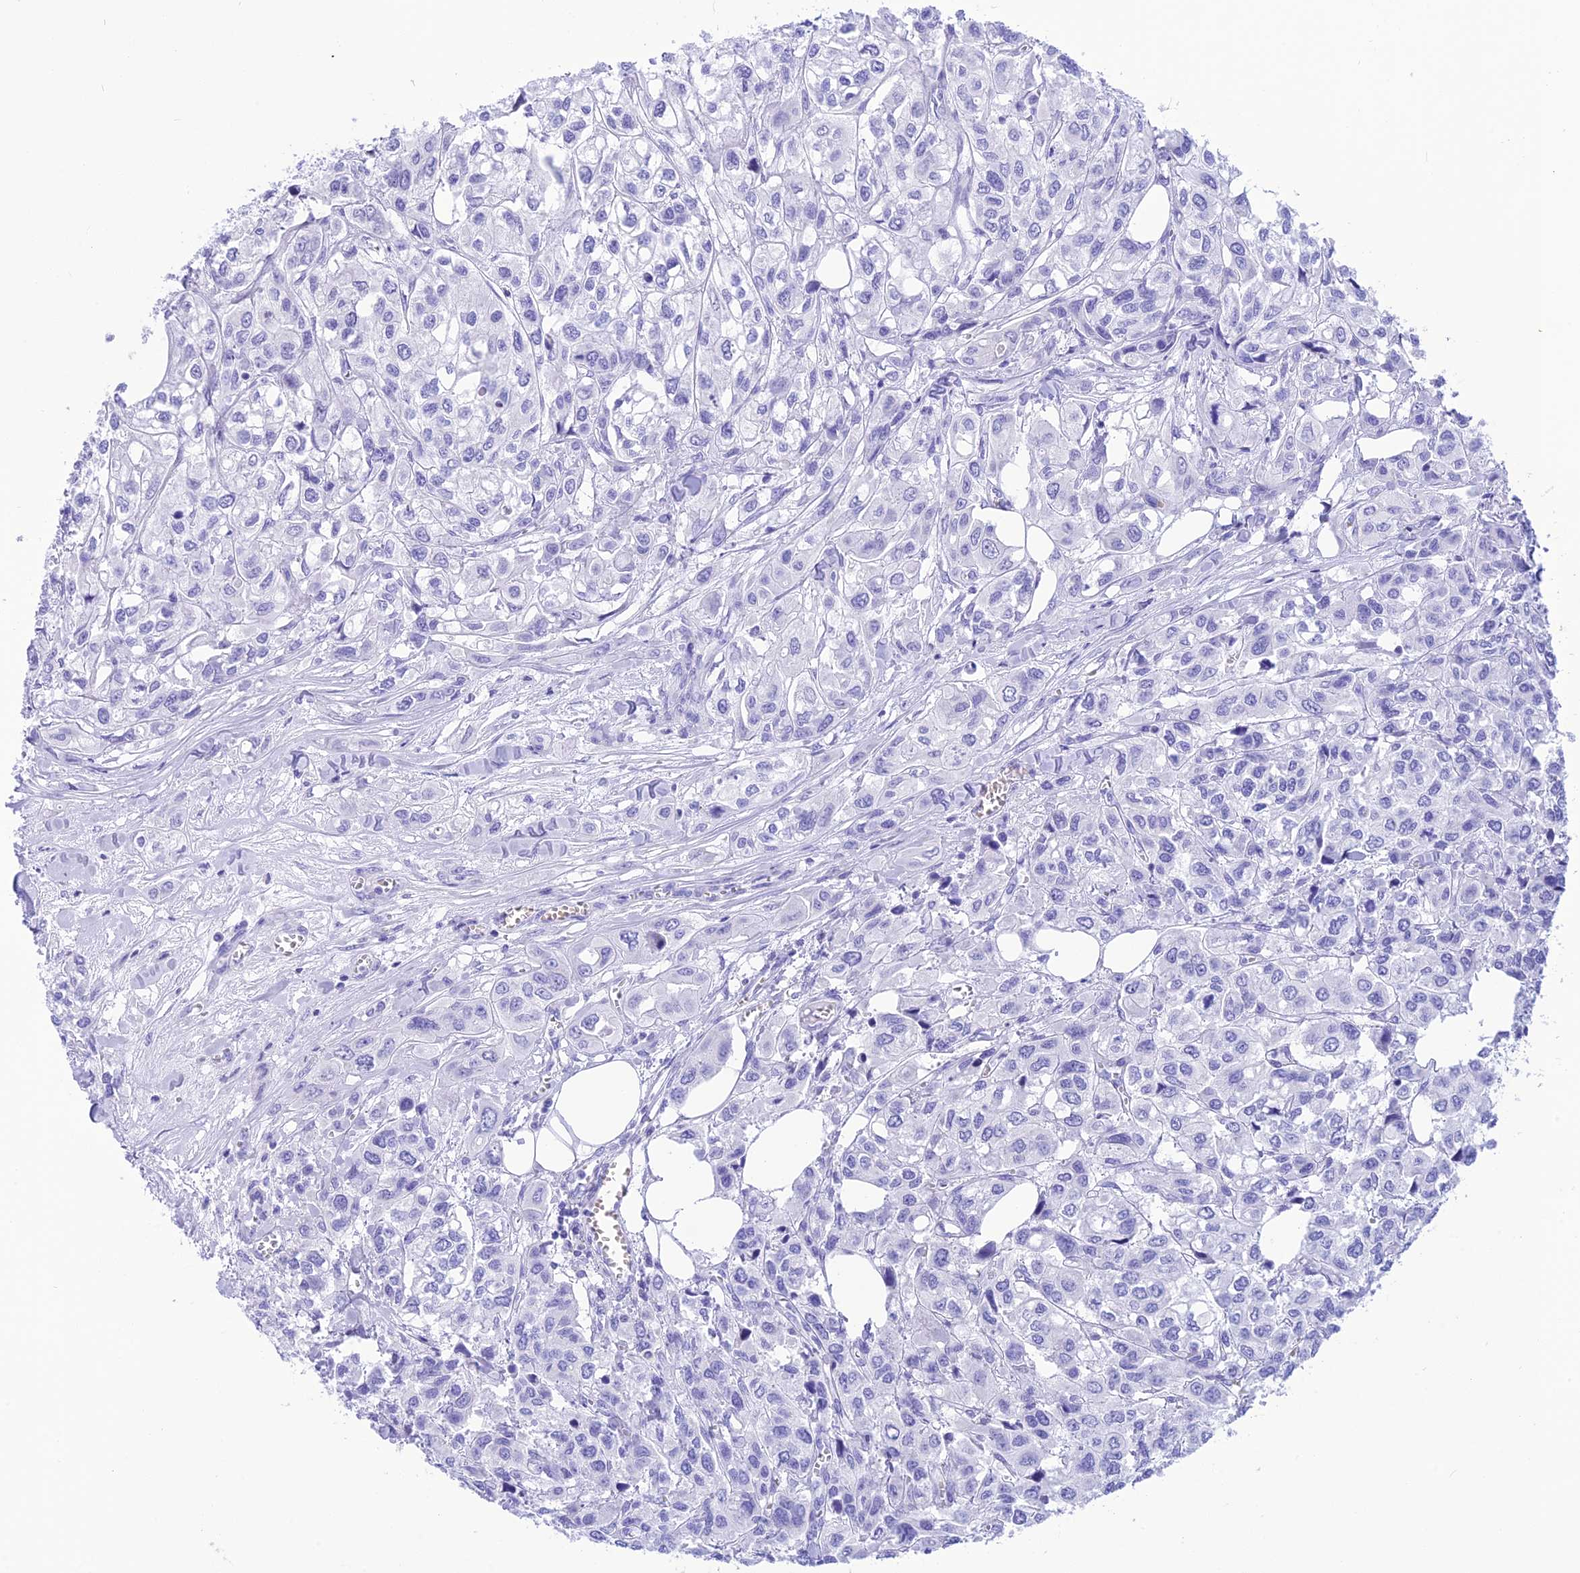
{"staining": {"intensity": "negative", "quantity": "none", "location": "none"}, "tissue": "urothelial cancer", "cell_type": "Tumor cells", "image_type": "cancer", "snomed": [{"axis": "morphology", "description": "Urothelial carcinoma, High grade"}, {"axis": "topography", "description": "Urinary bladder"}], "caption": "Urothelial cancer was stained to show a protein in brown. There is no significant expression in tumor cells.", "gene": "GLYATL1", "patient": {"sex": "male", "age": 67}}